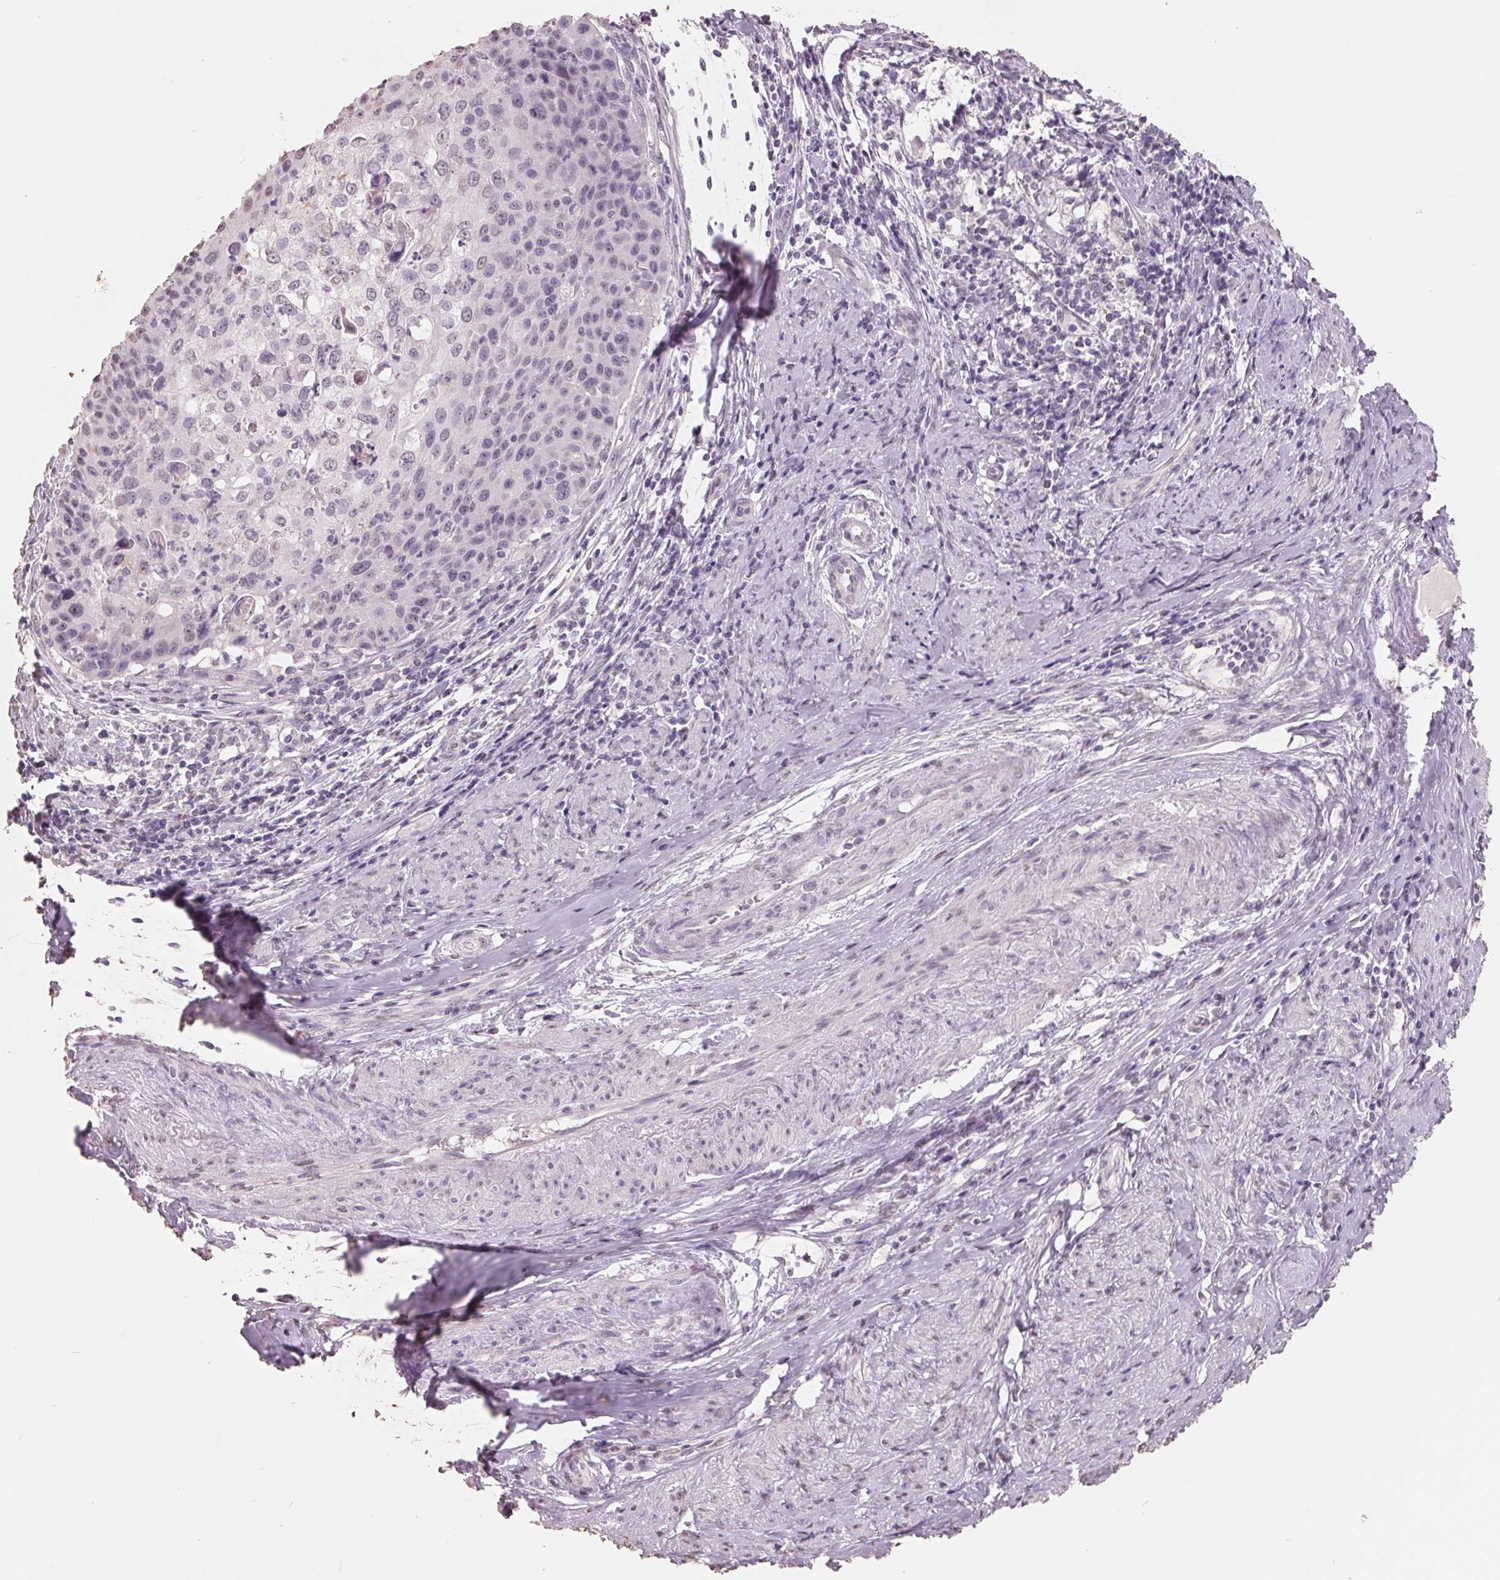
{"staining": {"intensity": "negative", "quantity": "none", "location": "none"}, "tissue": "cervical cancer", "cell_type": "Tumor cells", "image_type": "cancer", "snomed": [{"axis": "morphology", "description": "Squamous cell carcinoma, NOS"}, {"axis": "topography", "description": "Cervix"}], "caption": "Tumor cells show no significant protein staining in squamous cell carcinoma (cervical).", "gene": "FTCD", "patient": {"sex": "female", "age": 65}}